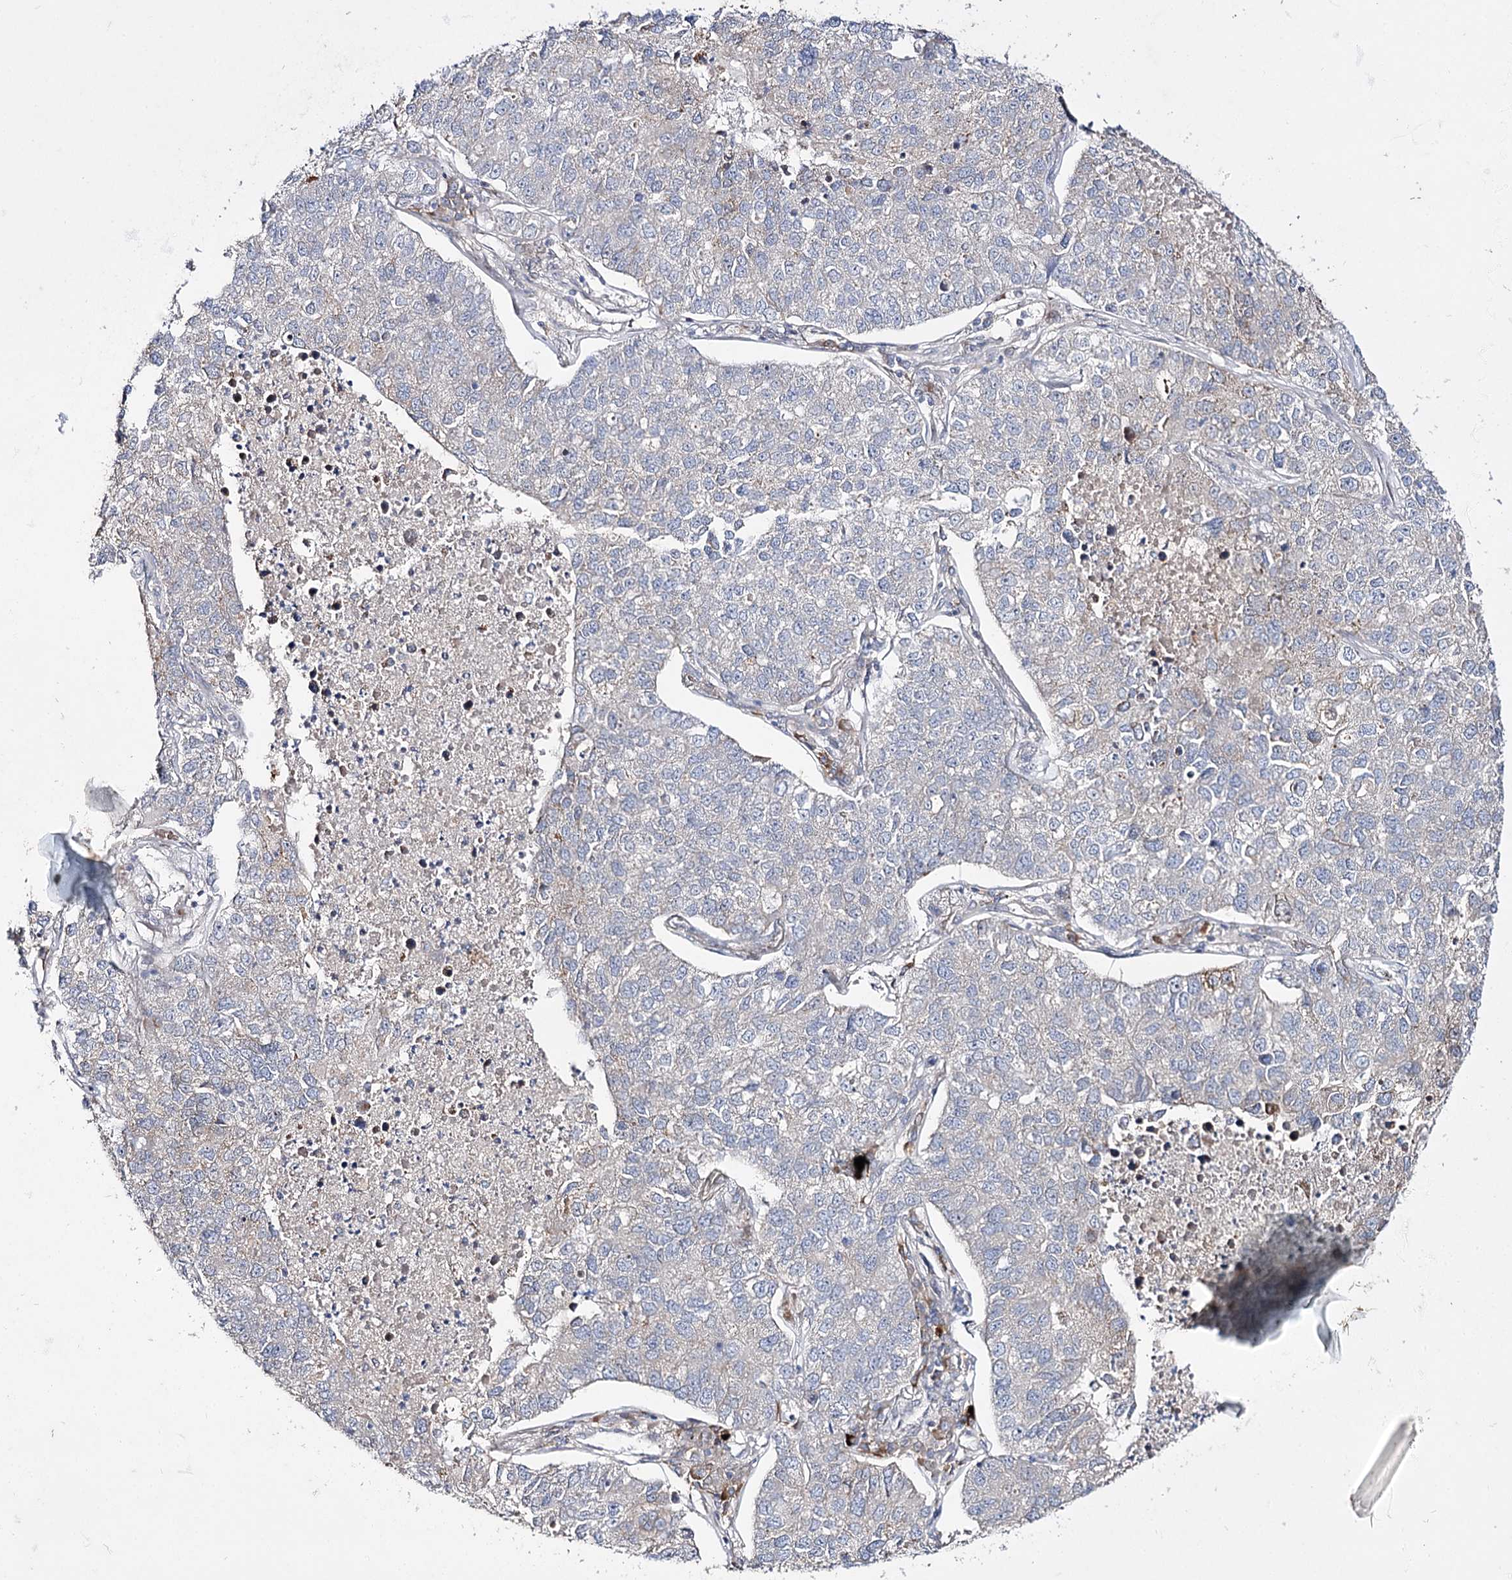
{"staining": {"intensity": "negative", "quantity": "none", "location": "none"}, "tissue": "lung cancer", "cell_type": "Tumor cells", "image_type": "cancer", "snomed": [{"axis": "morphology", "description": "Adenocarcinoma, NOS"}, {"axis": "topography", "description": "Lung"}], "caption": "IHC histopathology image of human lung cancer stained for a protein (brown), which exhibits no expression in tumor cells.", "gene": "C11orf80", "patient": {"sex": "male", "age": 49}}